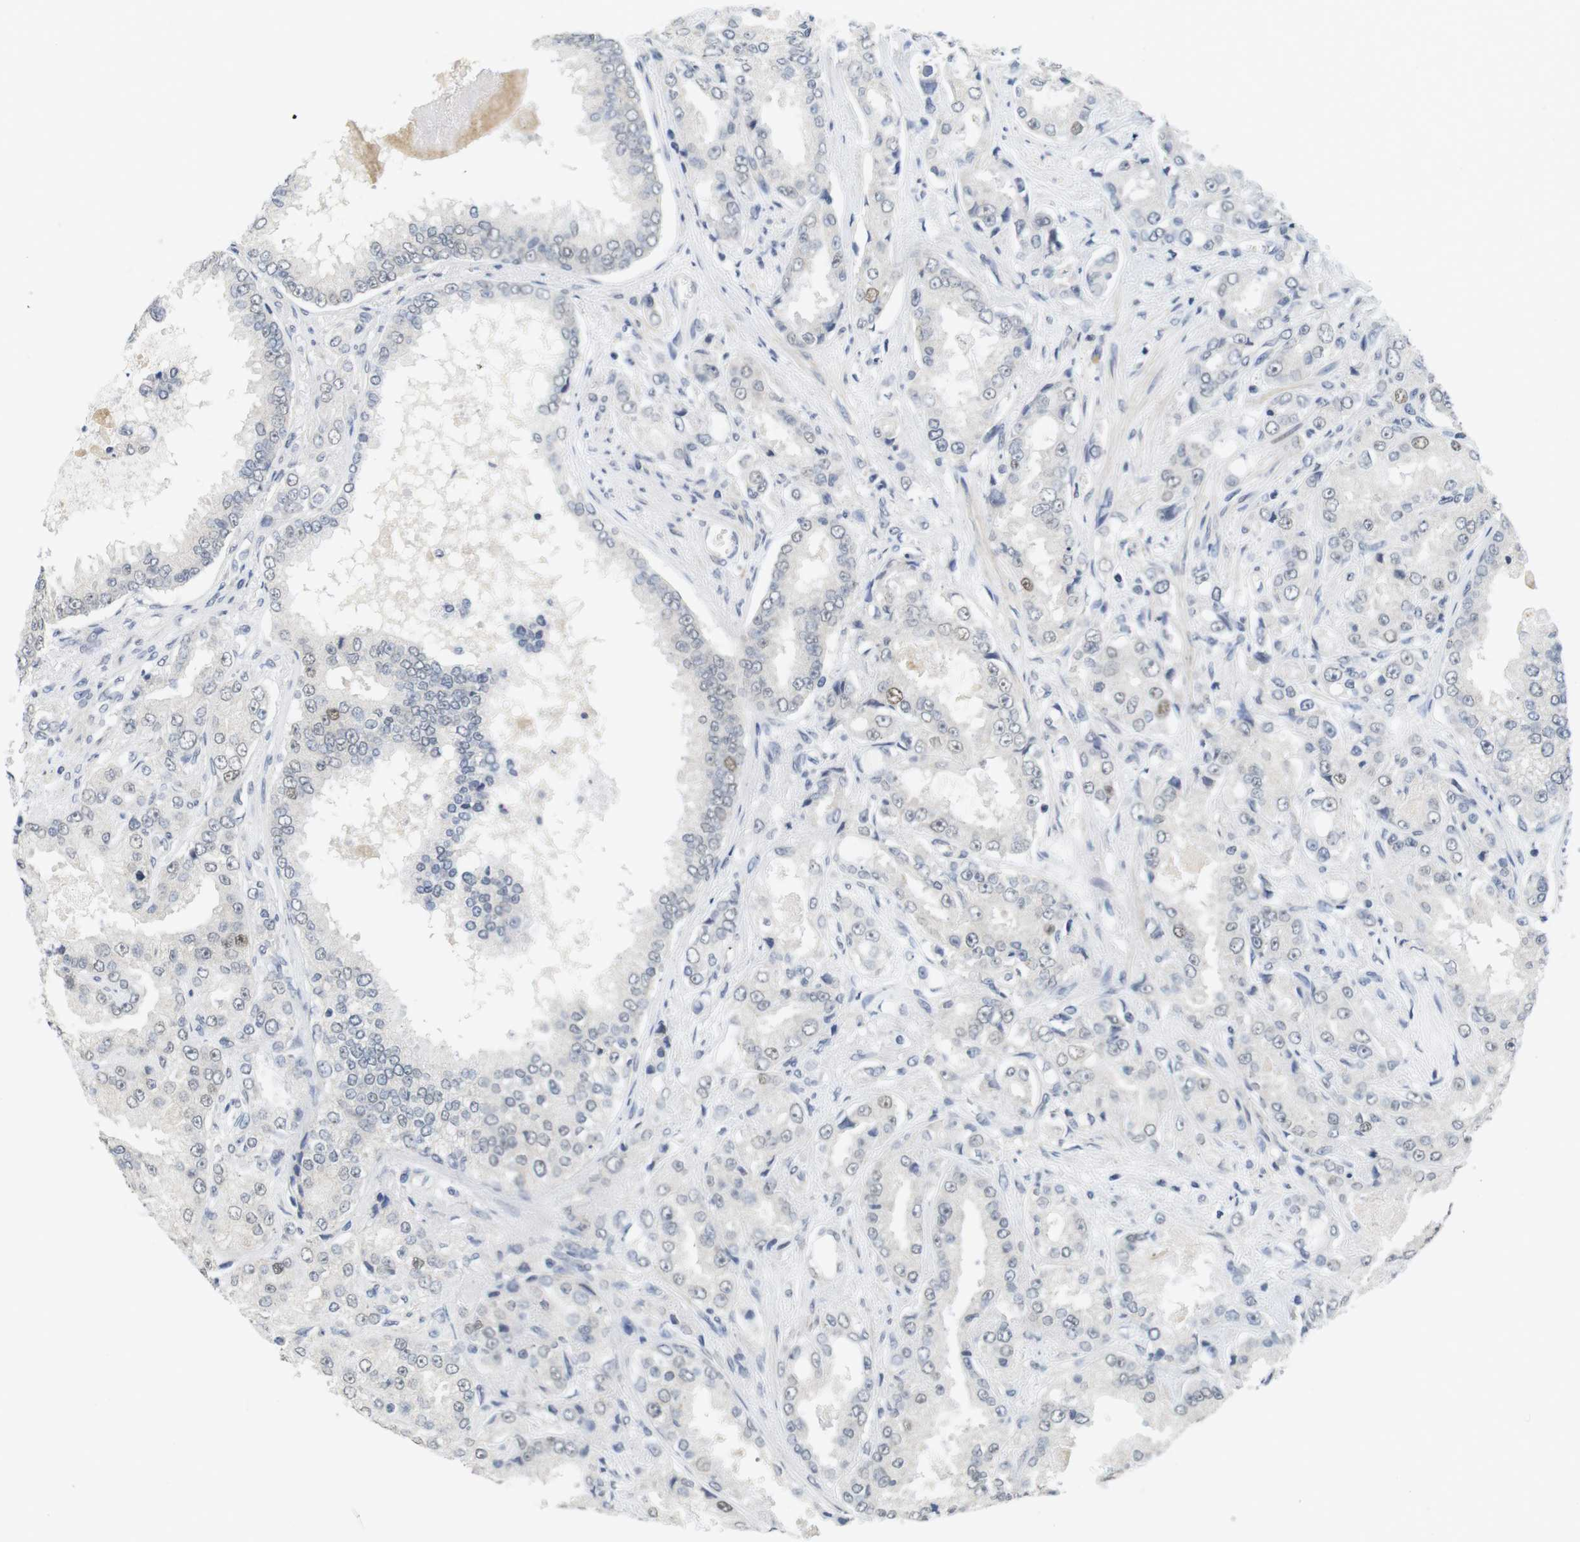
{"staining": {"intensity": "moderate", "quantity": "<25%", "location": "nuclear"}, "tissue": "prostate cancer", "cell_type": "Tumor cells", "image_type": "cancer", "snomed": [{"axis": "morphology", "description": "Adenocarcinoma, High grade"}, {"axis": "topography", "description": "Prostate"}], "caption": "This photomicrograph exhibits prostate cancer stained with IHC to label a protein in brown. The nuclear of tumor cells show moderate positivity for the protein. Nuclei are counter-stained blue.", "gene": "SKP2", "patient": {"sex": "male", "age": 73}}